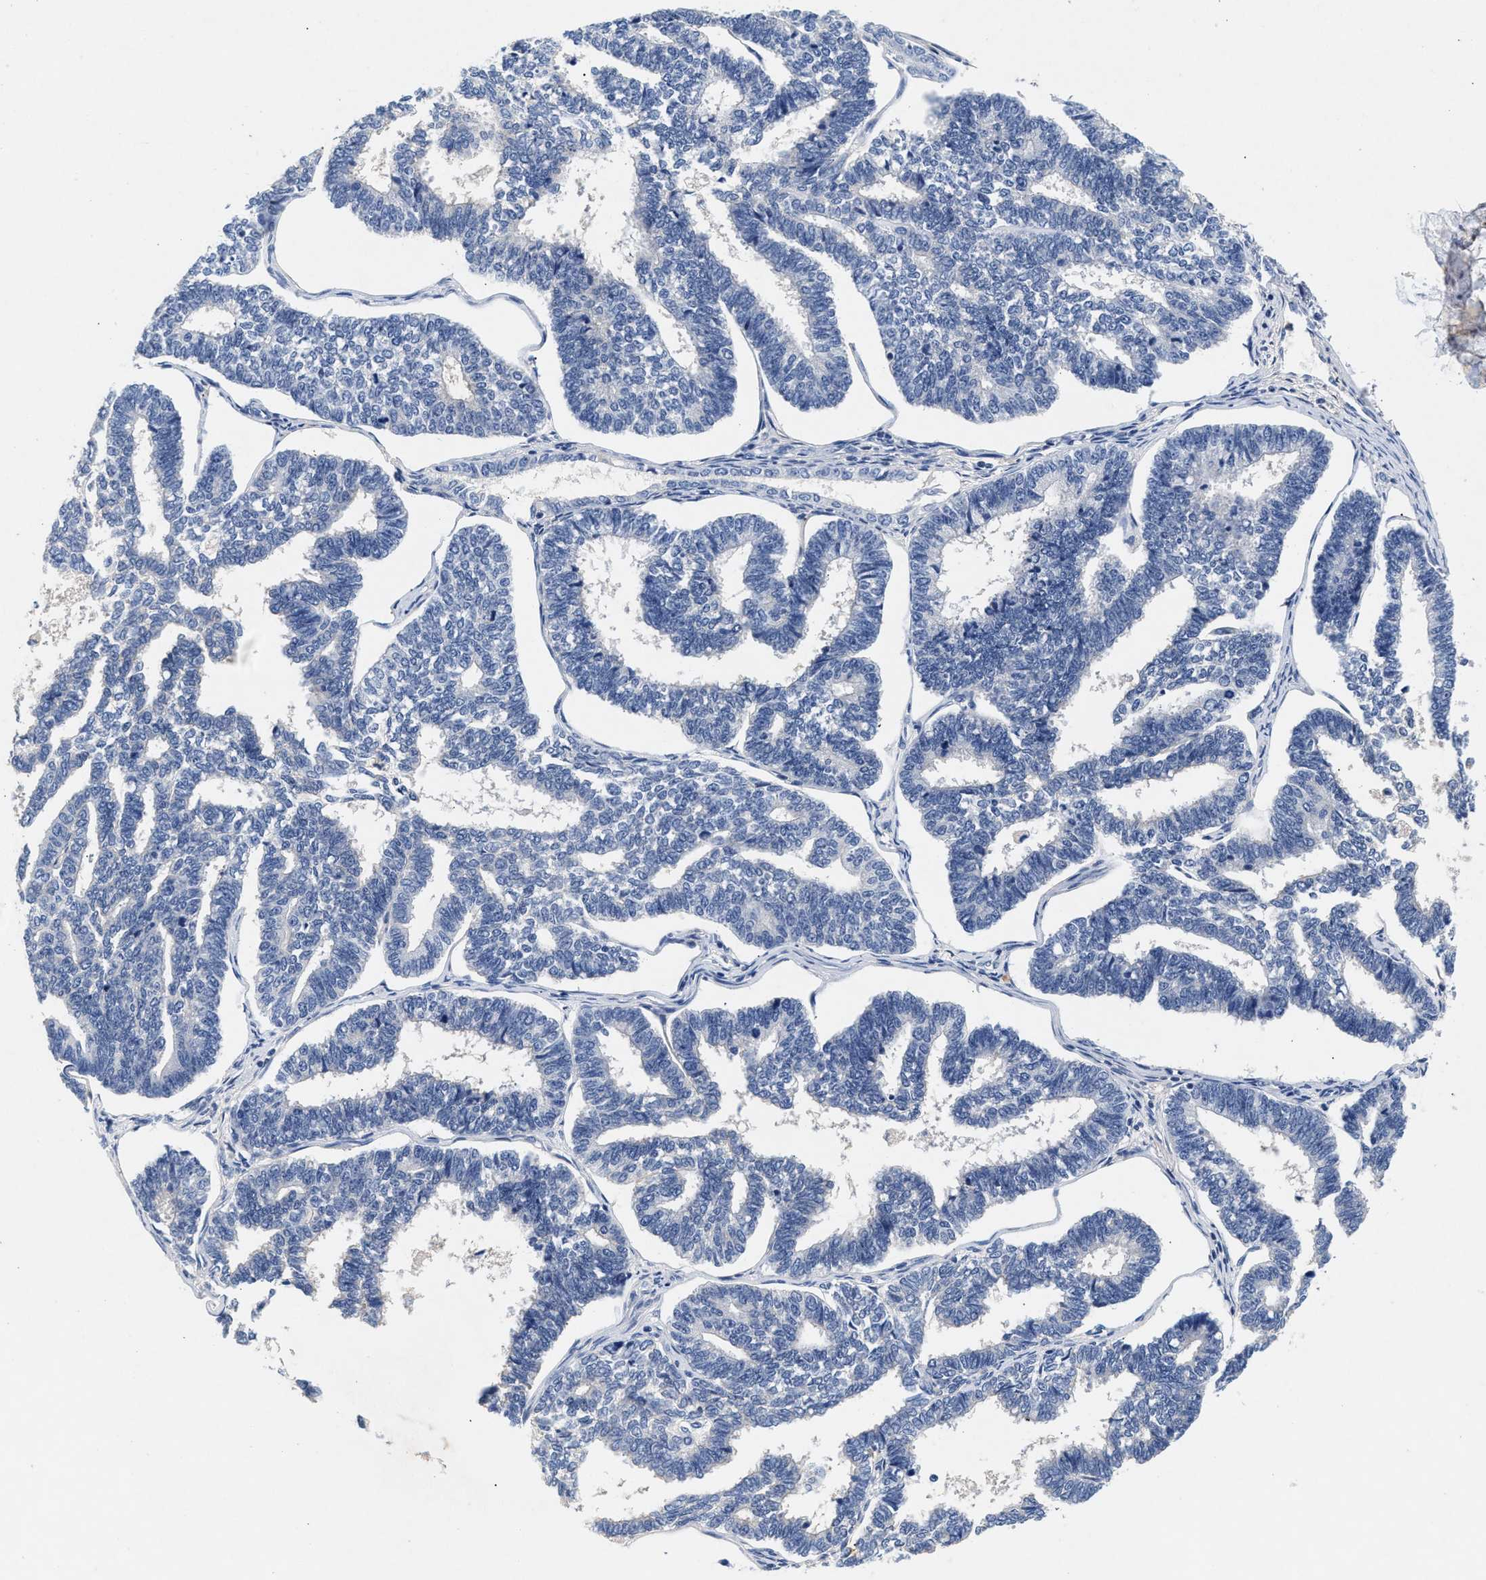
{"staining": {"intensity": "negative", "quantity": "none", "location": "none"}, "tissue": "endometrial cancer", "cell_type": "Tumor cells", "image_type": "cancer", "snomed": [{"axis": "morphology", "description": "Adenocarcinoma, NOS"}, {"axis": "topography", "description": "Endometrium"}], "caption": "An immunohistochemistry (IHC) image of endometrial cancer is shown. There is no staining in tumor cells of endometrial cancer. (Stains: DAB immunohistochemistry (IHC) with hematoxylin counter stain, Microscopy: brightfield microscopy at high magnification).", "gene": "GNAI3", "patient": {"sex": "female", "age": 70}}